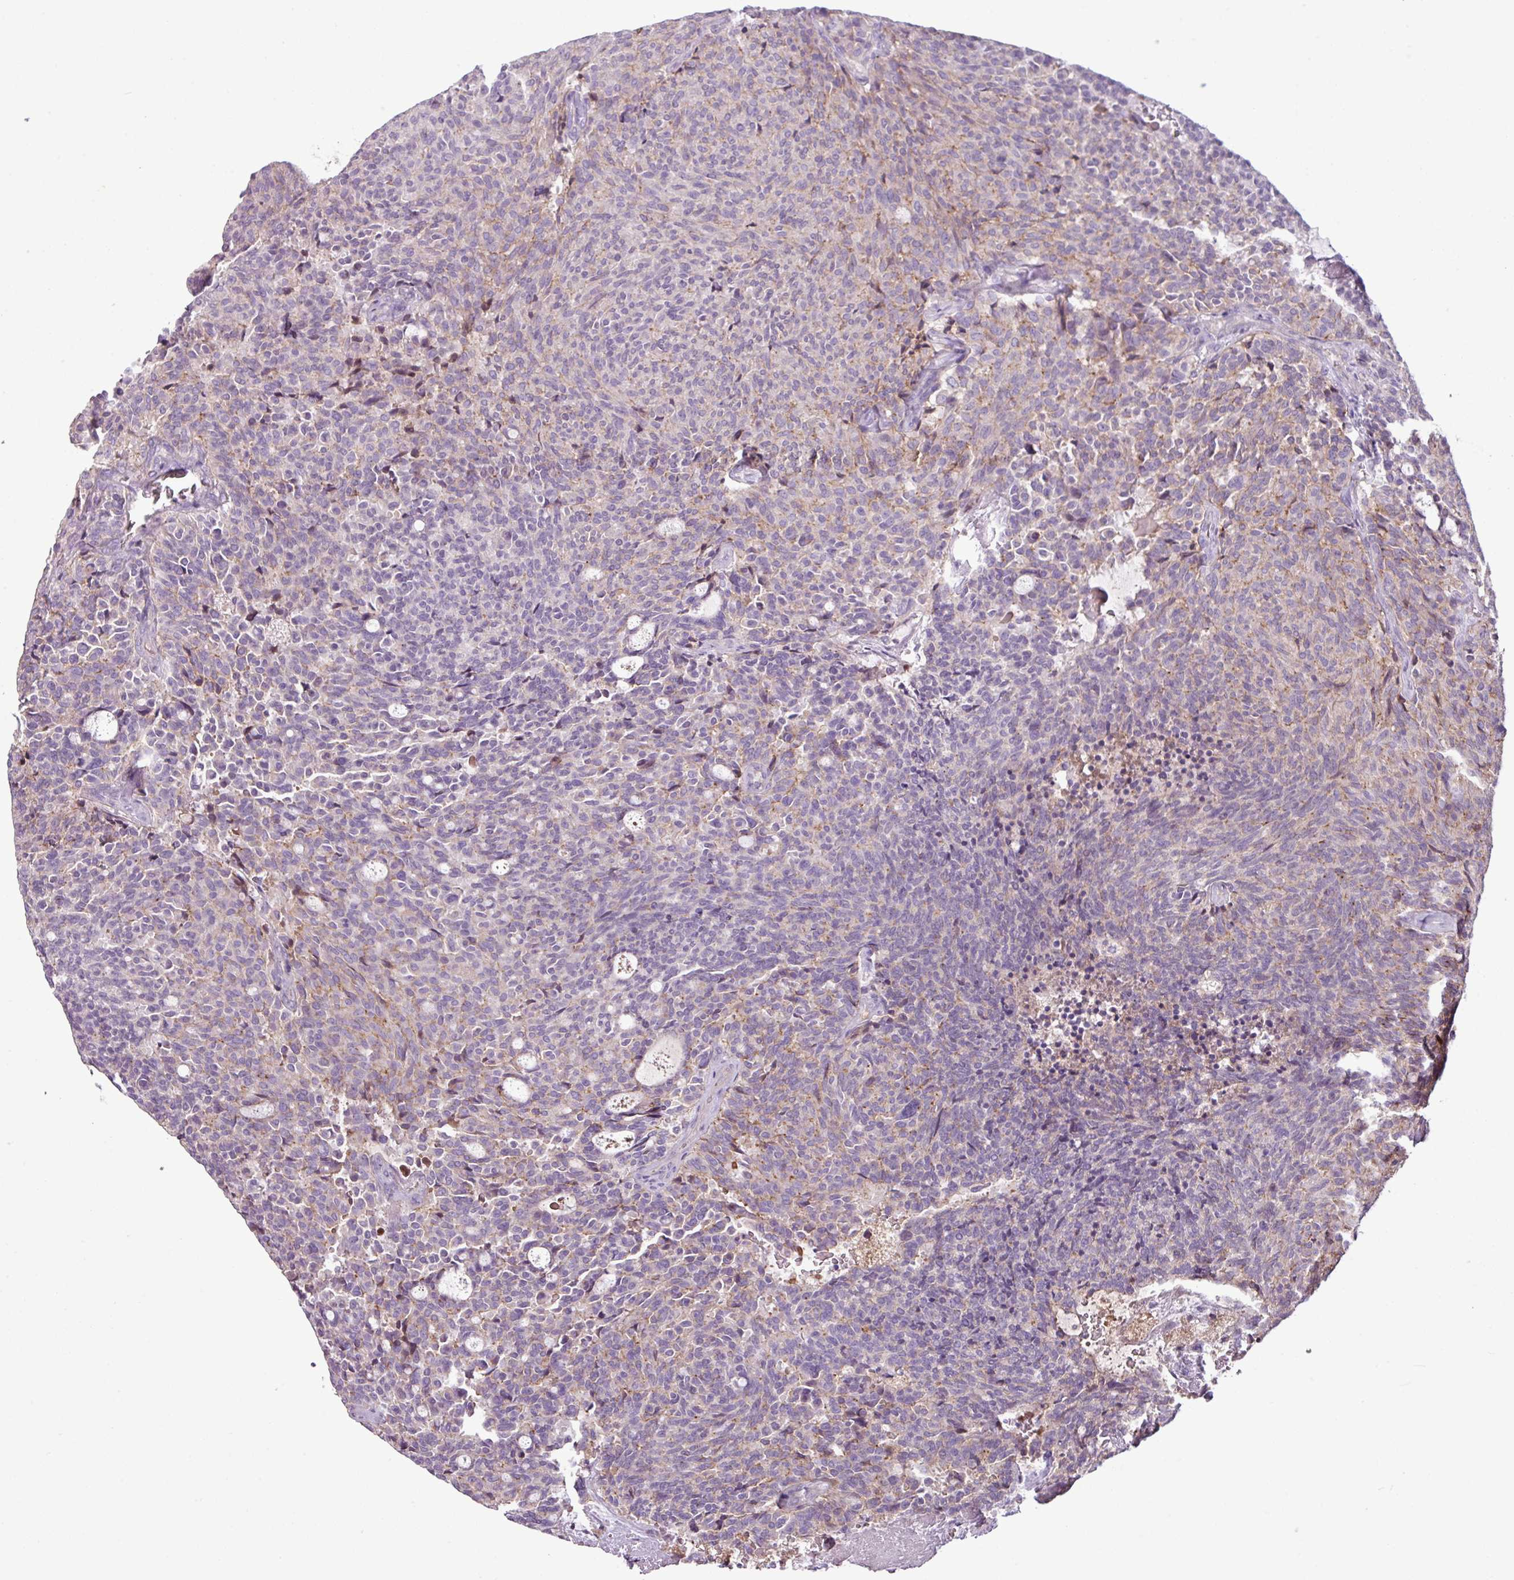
{"staining": {"intensity": "weak", "quantity": "<25%", "location": "cytoplasmic/membranous"}, "tissue": "carcinoid", "cell_type": "Tumor cells", "image_type": "cancer", "snomed": [{"axis": "morphology", "description": "Carcinoid, malignant, NOS"}, {"axis": "topography", "description": "Pancreas"}], "caption": "Histopathology image shows no protein staining in tumor cells of carcinoid tissue. (DAB (3,3'-diaminobenzidine) IHC visualized using brightfield microscopy, high magnification).", "gene": "C4B", "patient": {"sex": "female", "age": 54}}